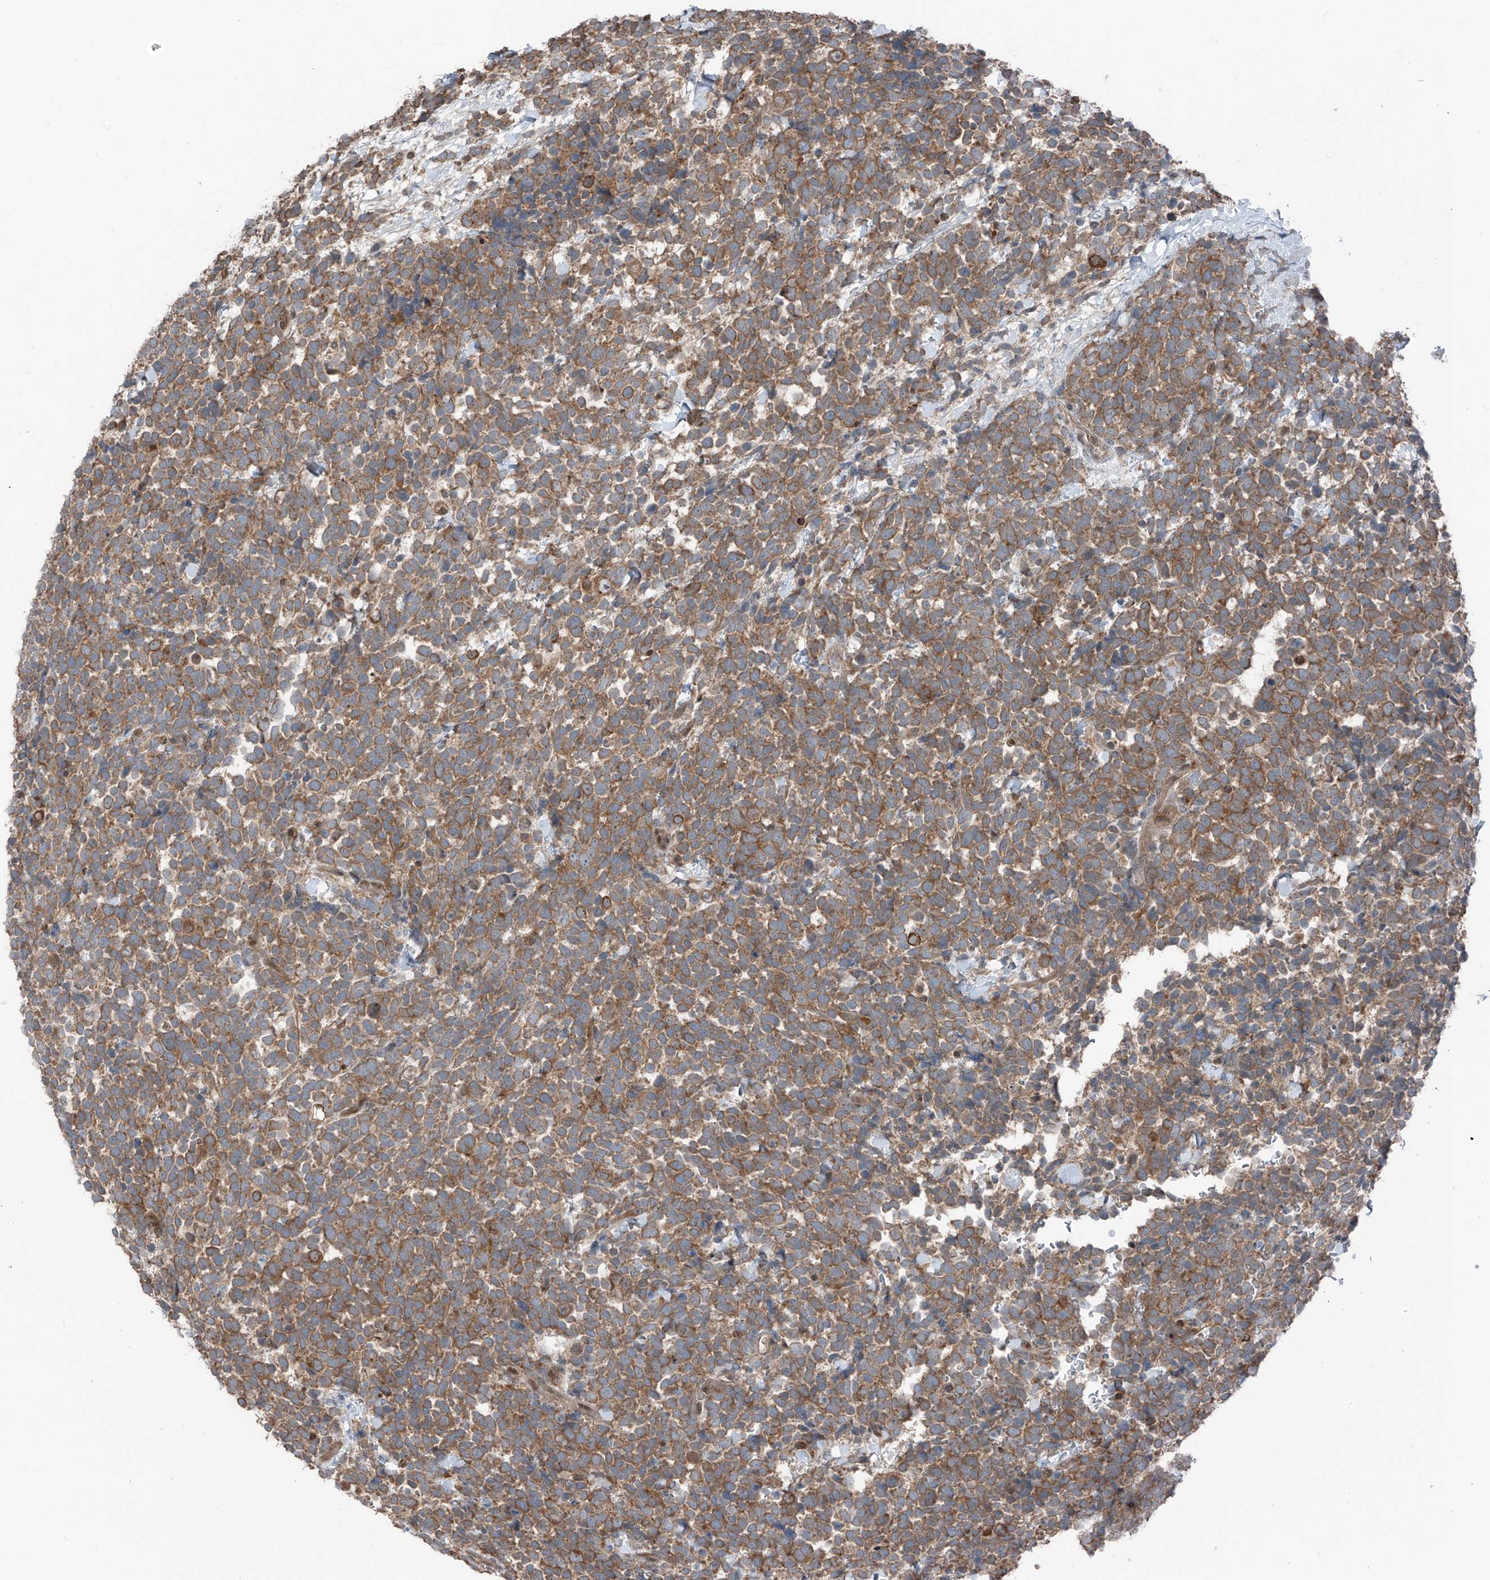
{"staining": {"intensity": "moderate", "quantity": ">75%", "location": "cytoplasmic/membranous"}, "tissue": "urothelial cancer", "cell_type": "Tumor cells", "image_type": "cancer", "snomed": [{"axis": "morphology", "description": "Urothelial carcinoma, High grade"}, {"axis": "topography", "description": "Urinary bladder"}], "caption": "Brown immunohistochemical staining in human high-grade urothelial carcinoma displays moderate cytoplasmic/membranous positivity in approximately >75% of tumor cells. (DAB (3,3'-diaminobenzidine) IHC with brightfield microscopy, high magnification).", "gene": "TXNDC9", "patient": {"sex": "female", "age": 82}}